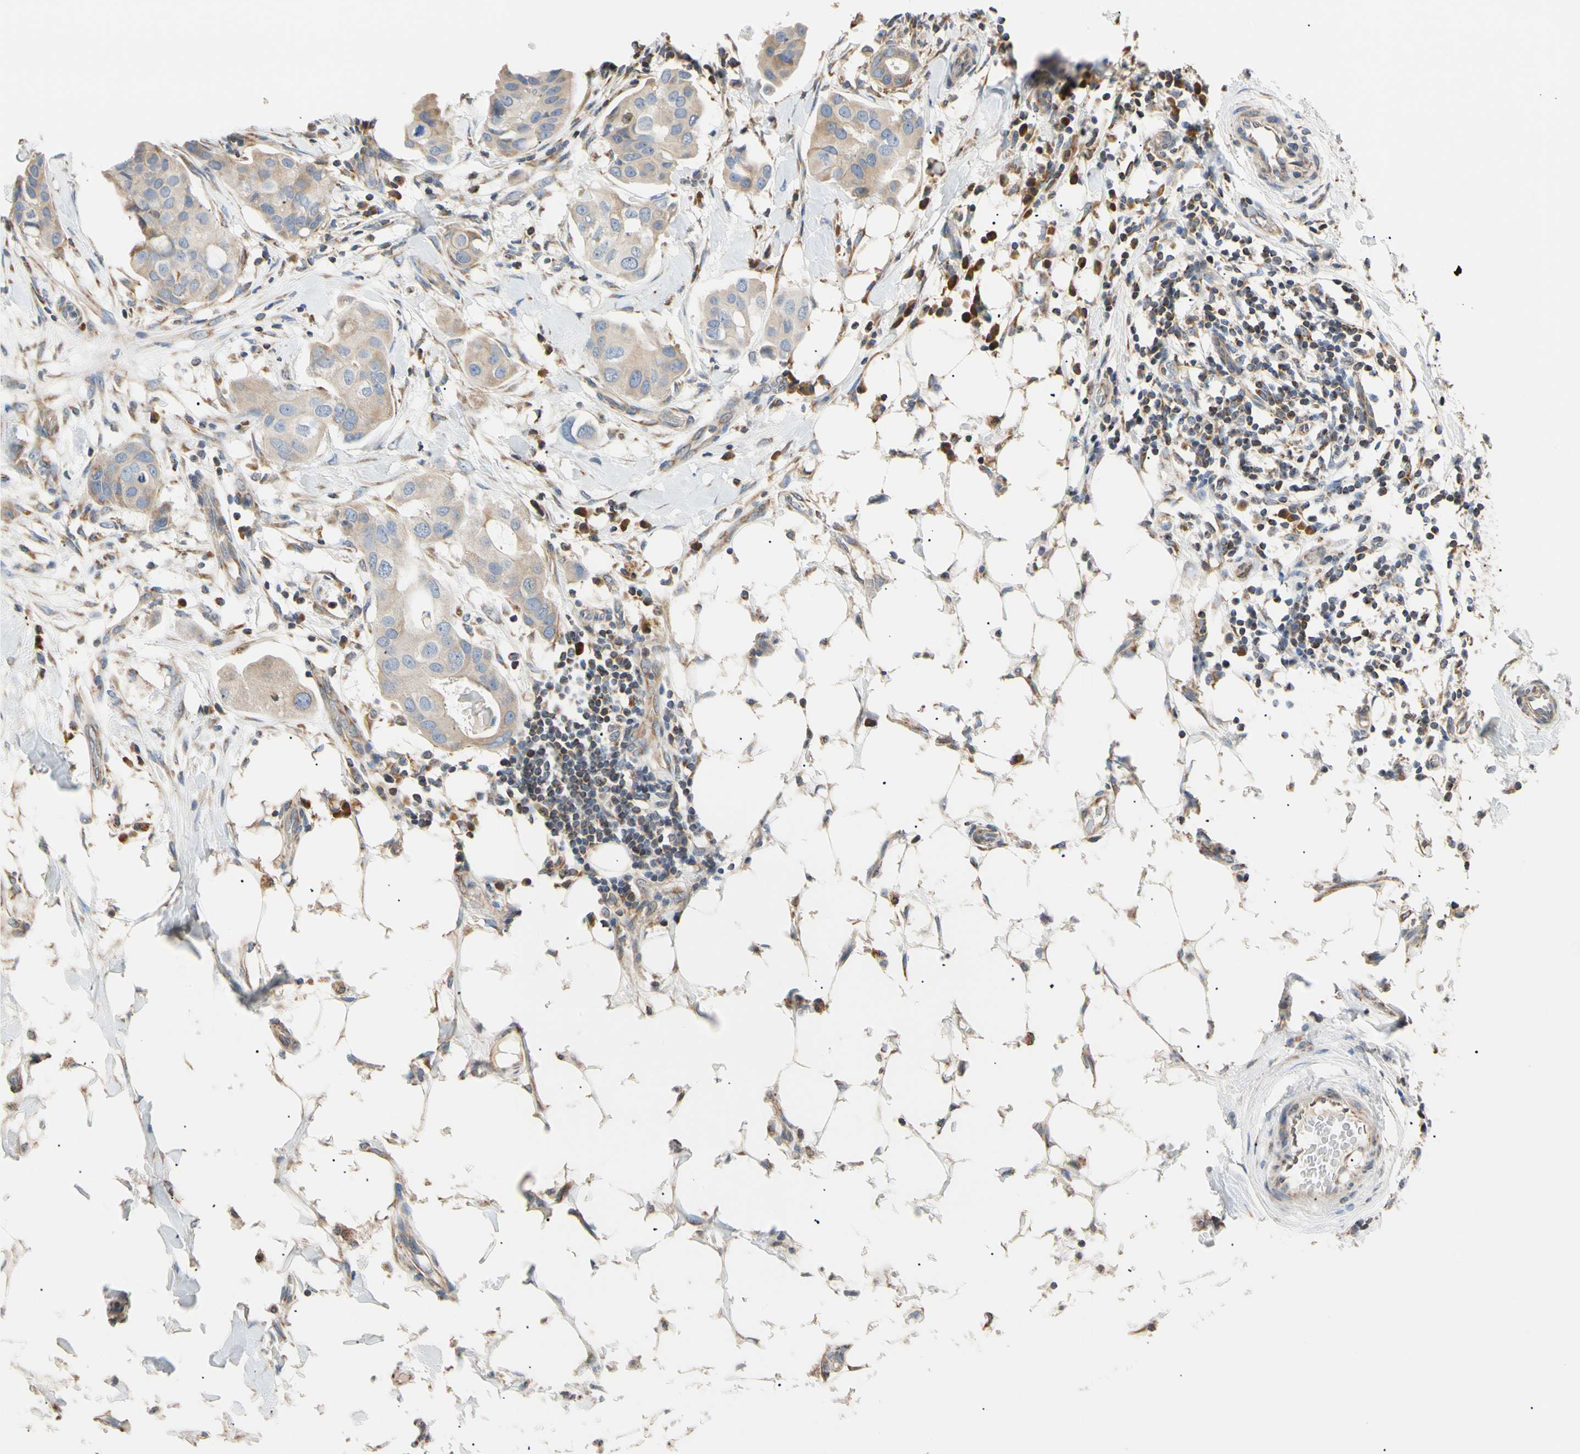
{"staining": {"intensity": "weak", "quantity": "<25%", "location": "cytoplasmic/membranous"}, "tissue": "breast cancer", "cell_type": "Tumor cells", "image_type": "cancer", "snomed": [{"axis": "morphology", "description": "Duct carcinoma"}, {"axis": "topography", "description": "Breast"}], "caption": "IHC micrograph of neoplastic tissue: breast cancer stained with DAB (3,3'-diaminobenzidine) shows no significant protein staining in tumor cells. Brightfield microscopy of immunohistochemistry stained with DAB (brown) and hematoxylin (blue), captured at high magnification.", "gene": "PLGRKT", "patient": {"sex": "female", "age": 40}}